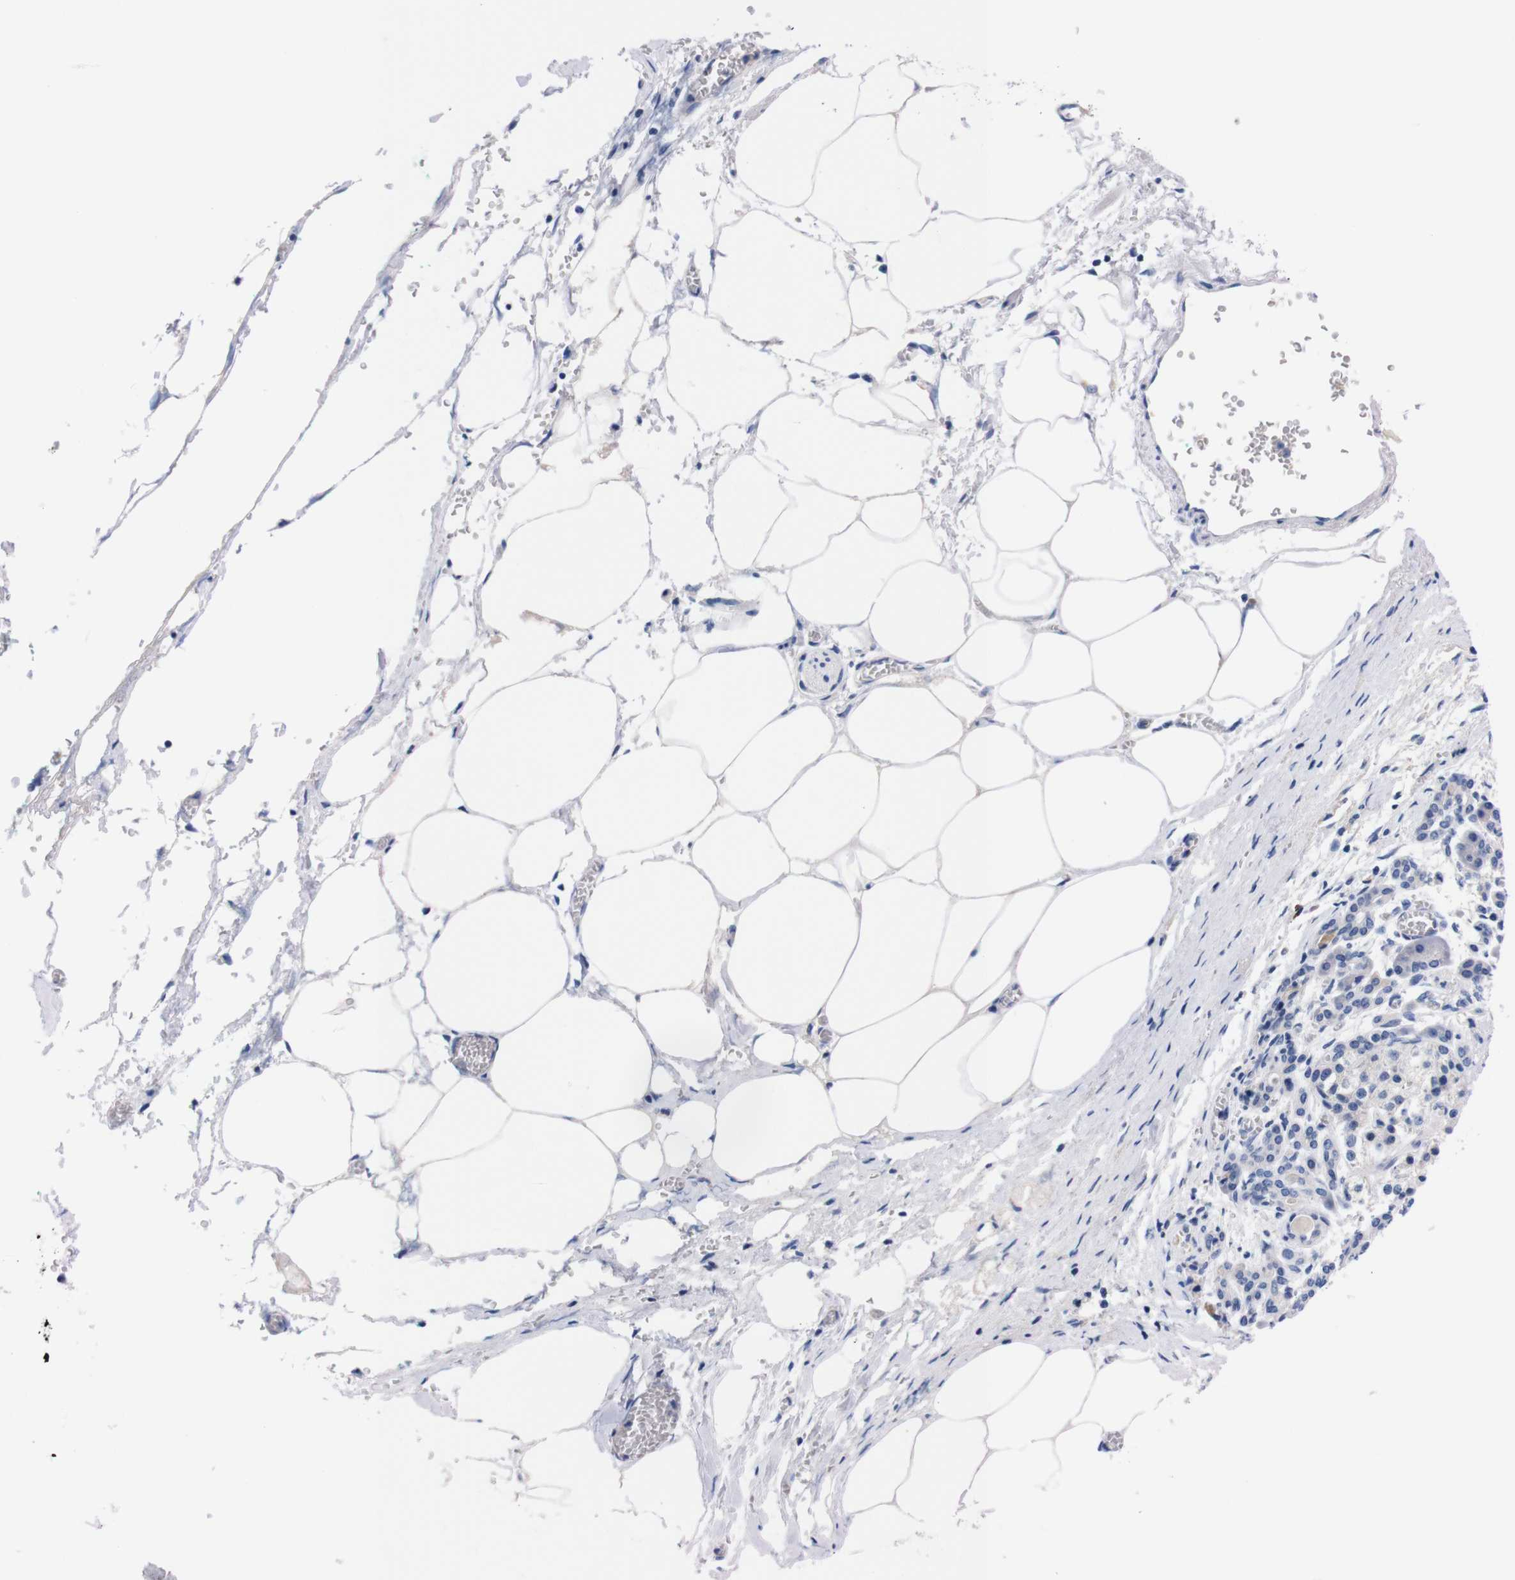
{"staining": {"intensity": "negative", "quantity": "none", "location": "none"}, "tissue": "pancreatic cancer", "cell_type": "Tumor cells", "image_type": "cancer", "snomed": [{"axis": "morphology", "description": "Adenocarcinoma, NOS"}, {"axis": "topography", "description": "Pancreas"}], "caption": "Image shows no protein expression in tumor cells of adenocarcinoma (pancreatic) tissue.", "gene": "FAM210A", "patient": {"sex": "female", "age": 70}}